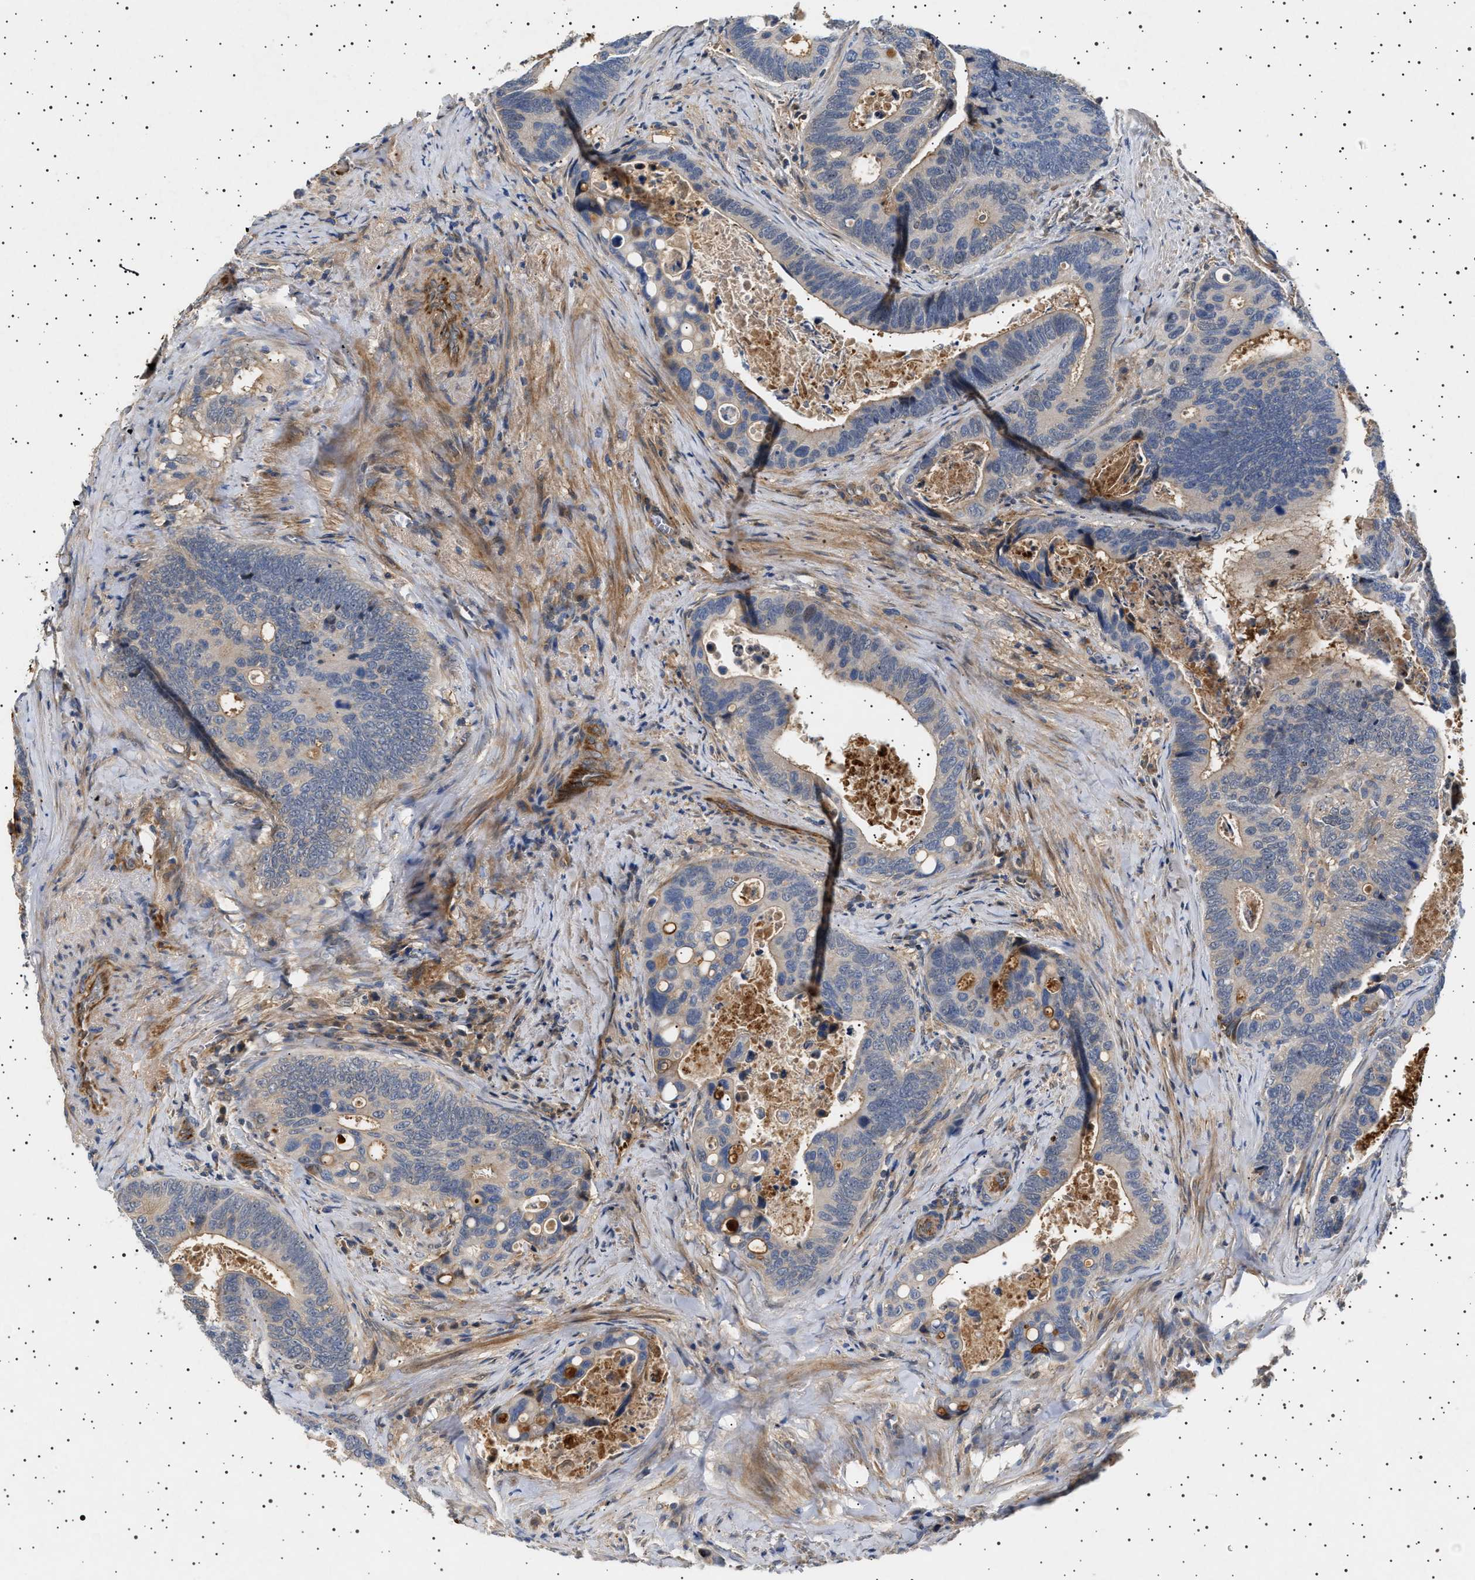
{"staining": {"intensity": "negative", "quantity": "none", "location": "none"}, "tissue": "colorectal cancer", "cell_type": "Tumor cells", "image_type": "cancer", "snomed": [{"axis": "morphology", "description": "Inflammation, NOS"}, {"axis": "morphology", "description": "Adenocarcinoma, NOS"}, {"axis": "topography", "description": "Colon"}], "caption": "Tumor cells are negative for brown protein staining in colorectal cancer (adenocarcinoma). (Immunohistochemistry, brightfield microscopy, high magnification).", "gene": "FICD", "patient": {"sex": "male", "age": 72}}